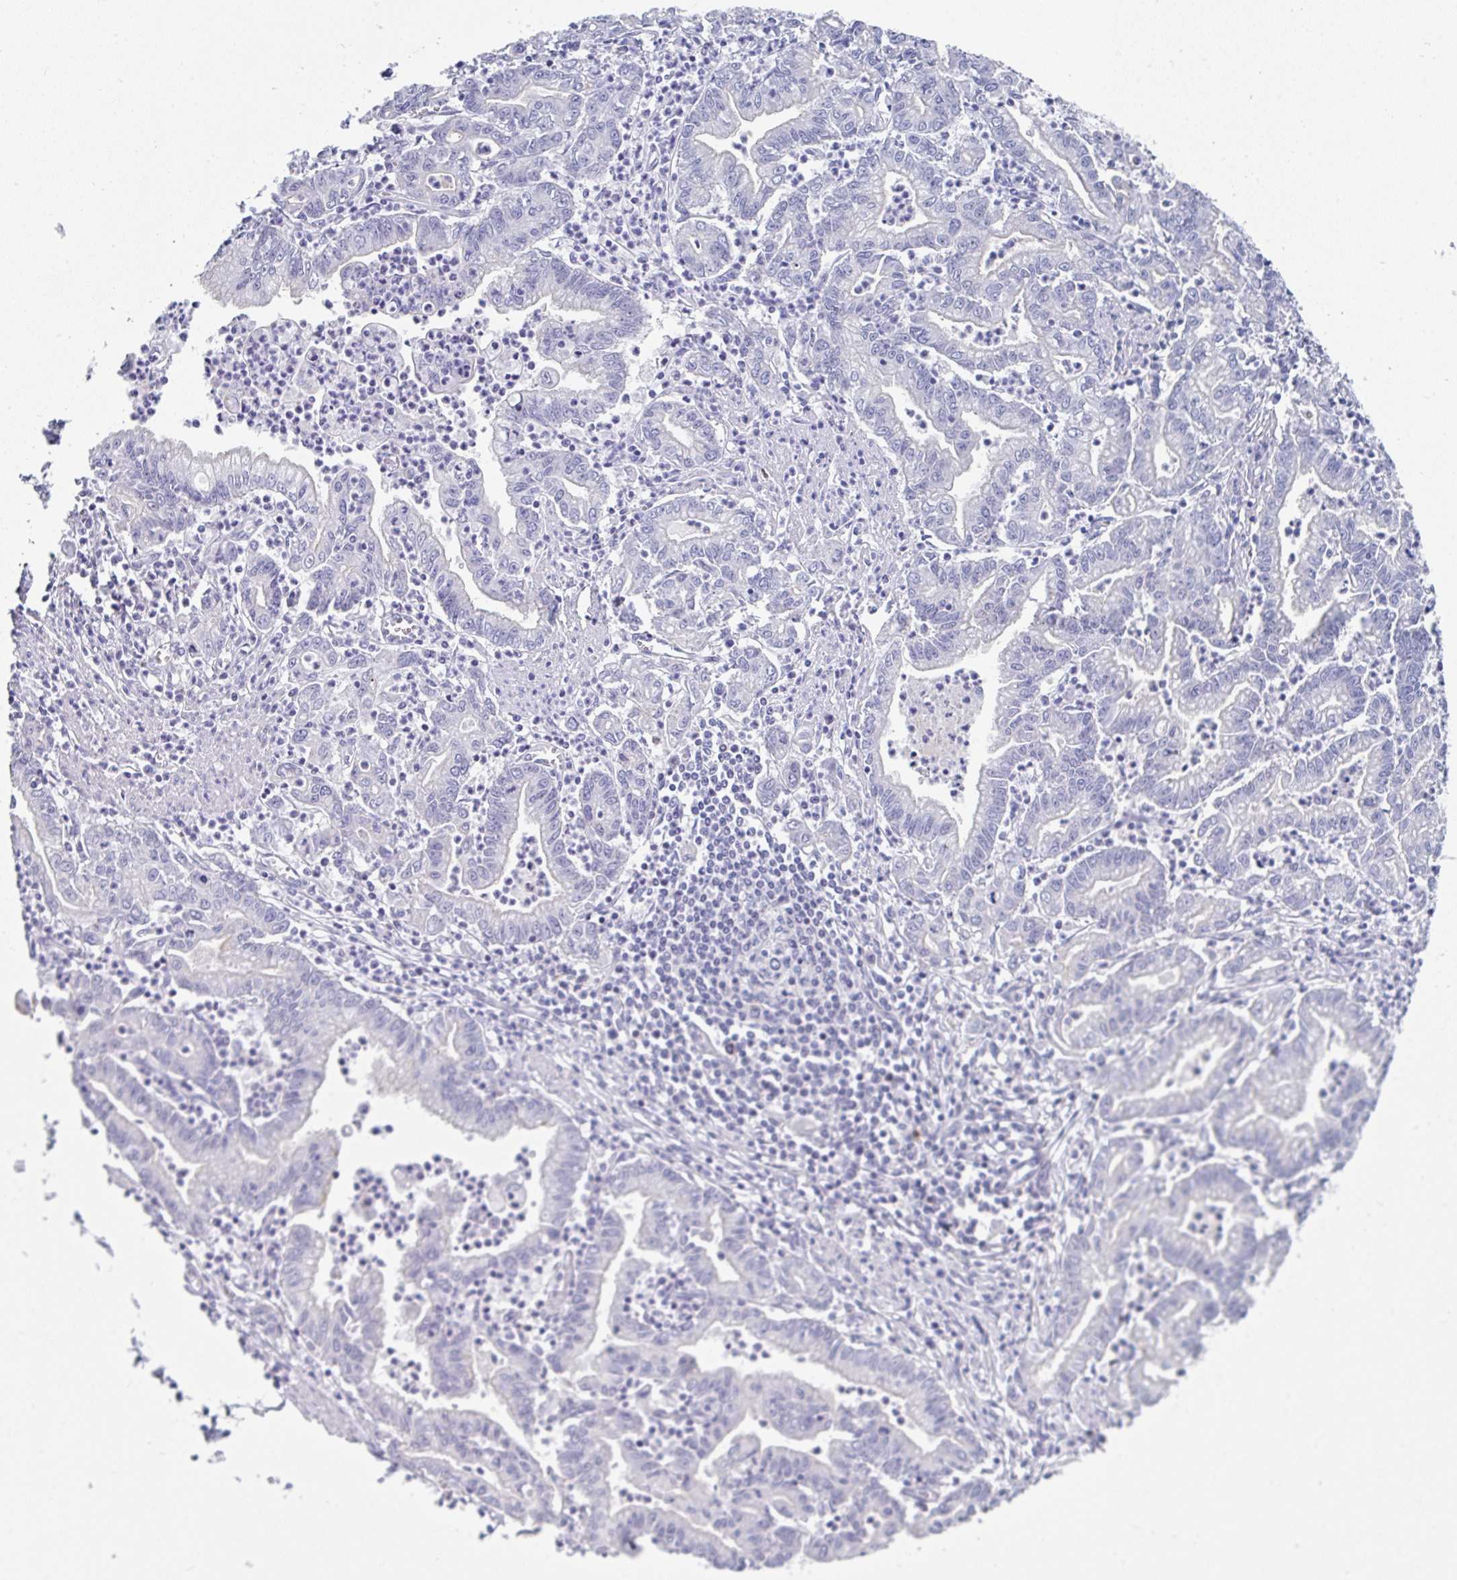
{"staining": {"intensity": "negative", "quantity": "none", "location": "none"}, "tissue": "stomach cancer", "cell_type": "Tumor cells", "image_type": "cancer", "snomed": [{"axis": "morphology", "description": "Adenocarcinoma, NOS"}, {"axis": "topography", "description": "Stomach, upper"}], "caption": "The immunohistochemistry (IHC) histopathology image has no significant staining in tumor cells of stomach cancer tissue.", "gene": "TNFRSF8", "patient": {"sex": "female", "age": 79}}